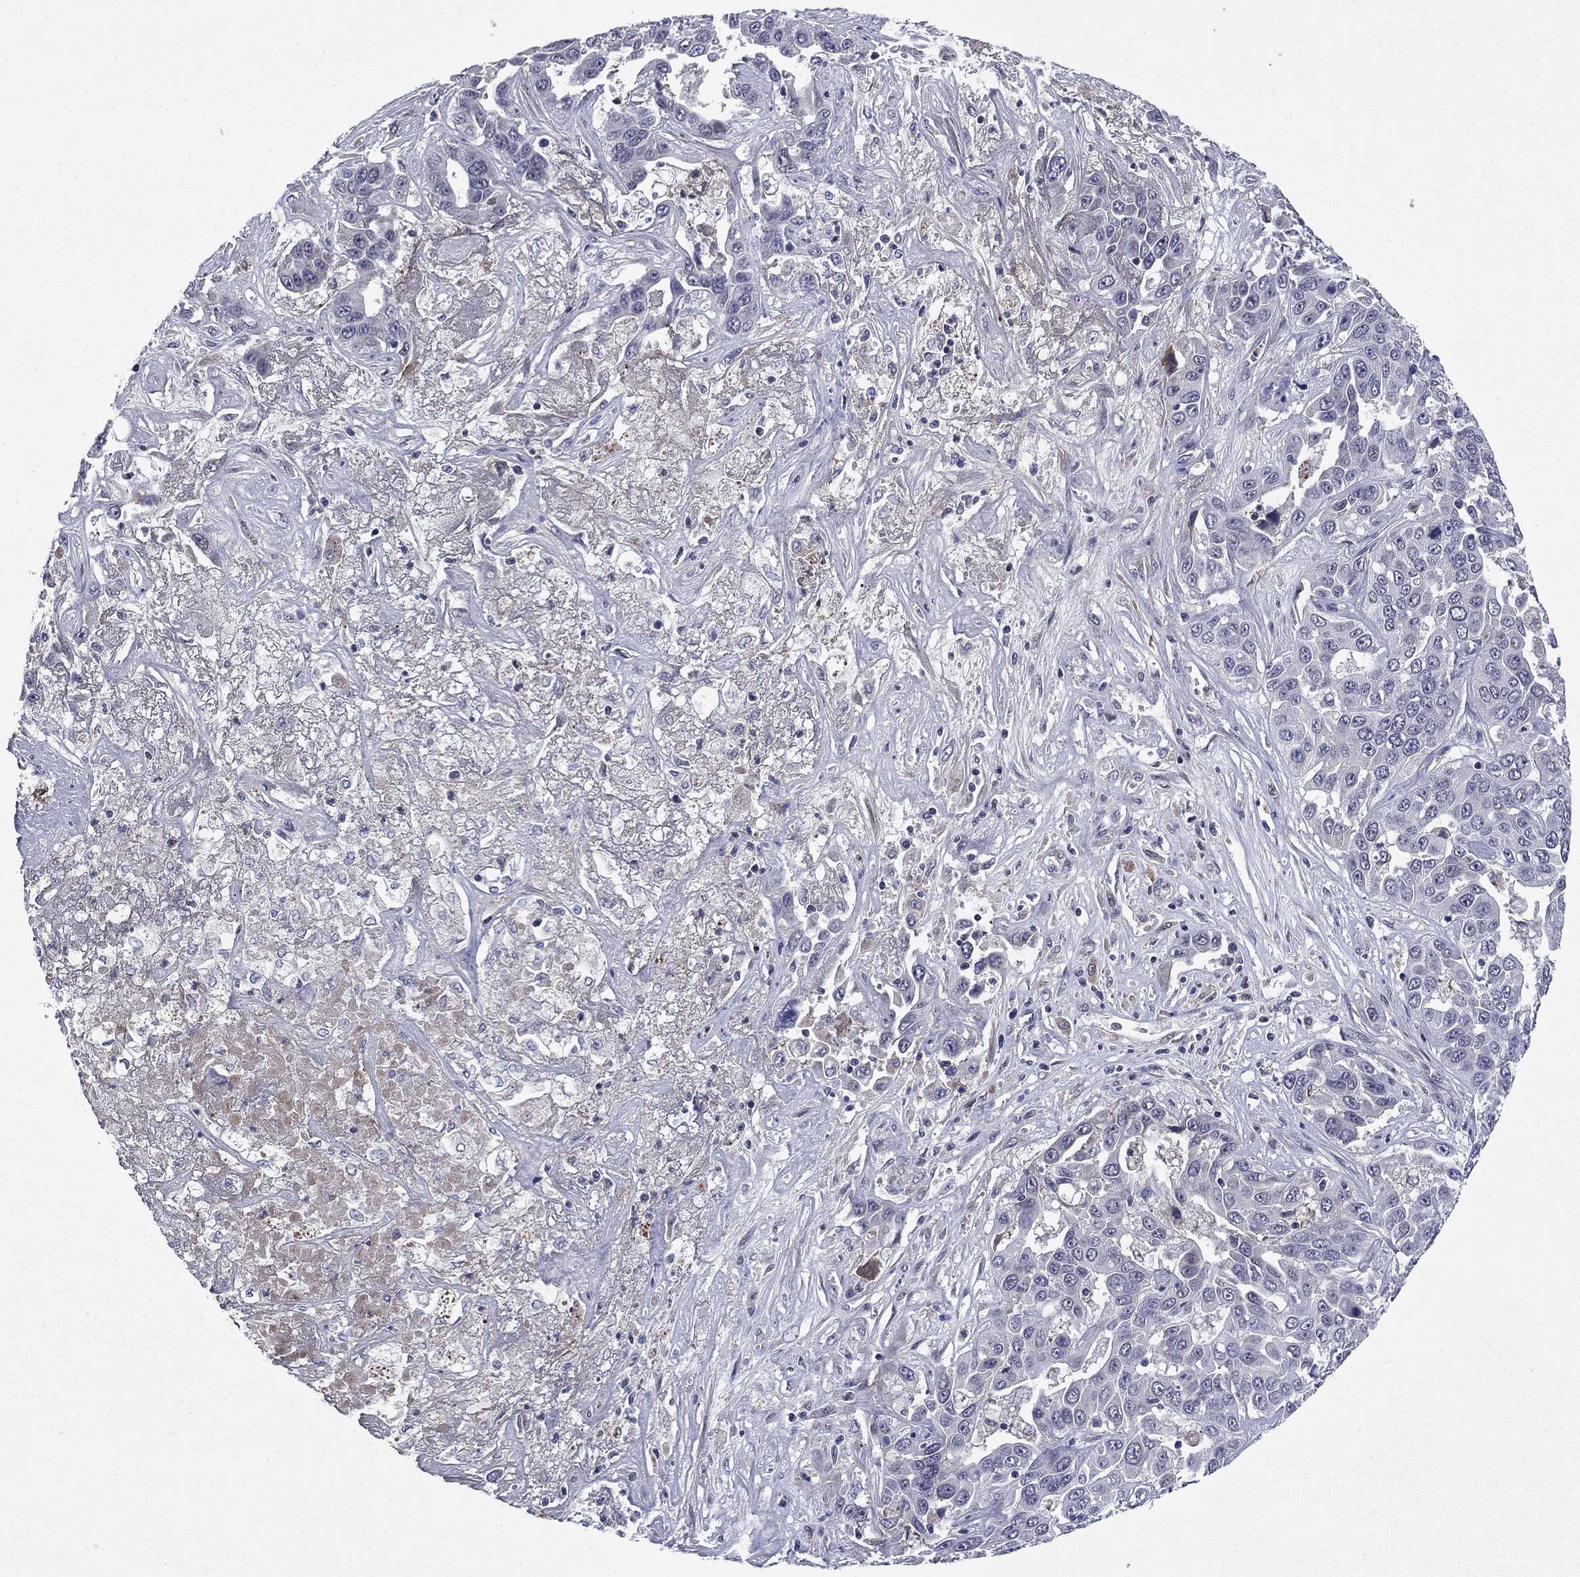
{"staining": {"intensity": "negative", "quantity": "none", "location": "none"}, "tissue": "liver cancer", "cell_type": "Tumor cells", "image_type": "cancer", "snomed": [{"axis": "morphology", "description": "Cholangiocarcinoma"}, {"axis": "topography", "description": "Liver"}], "caption": "Tumor cells are negative for protein expression in human liver cholangiocarcinoma.", "gene": "ECM1", "patient": {"sex": "female", "age": 52}}